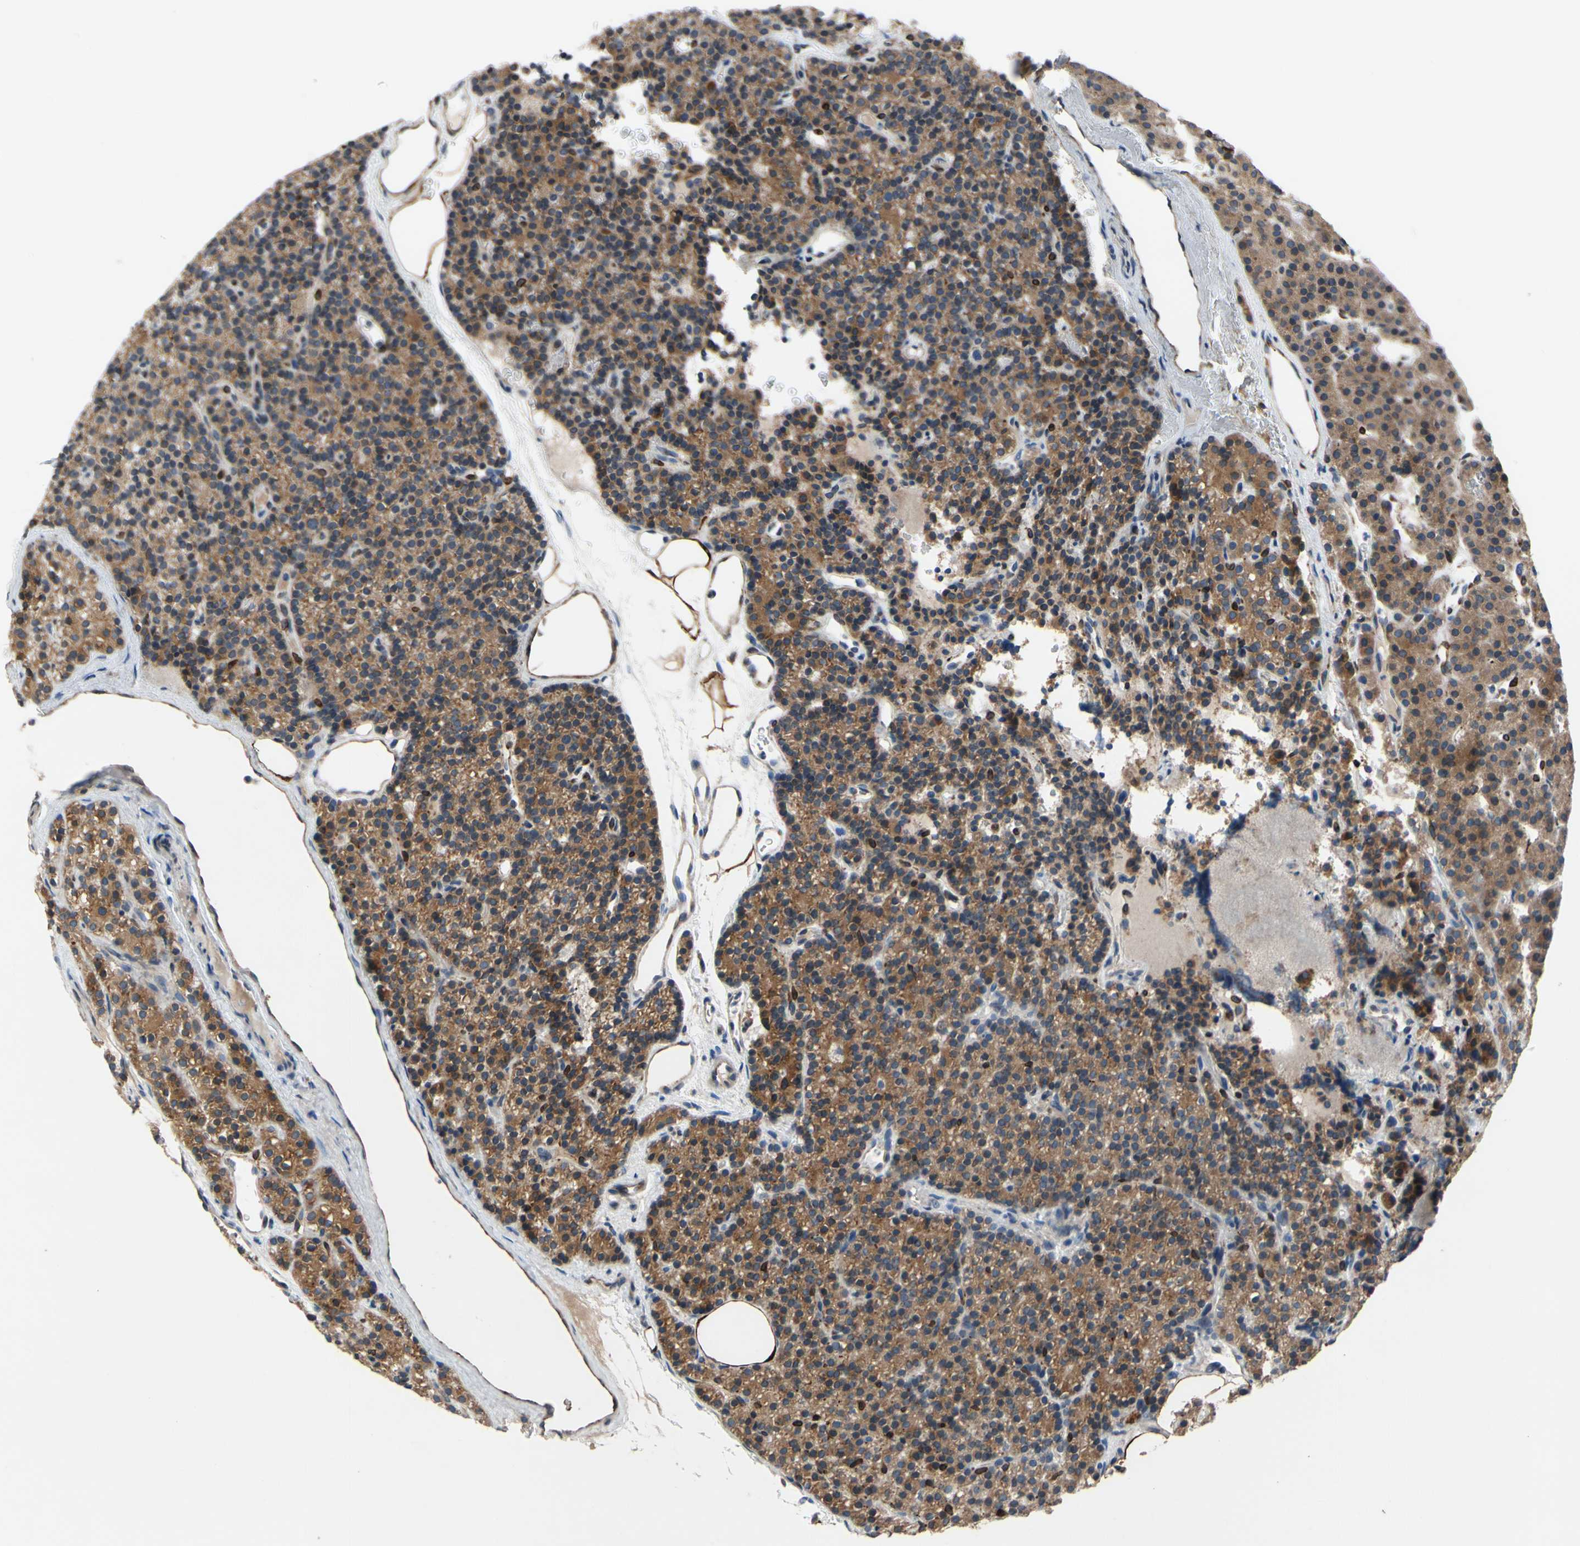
{"staining": {"intensity": "moderate", "quantity": ">75%", "location": "cytoplasmic/membranous"}, "tissue": "parathyroid gland", "cell_type": "Glandular cells", "image_type": "normal", "snomed": [{"axis": "morphology", "description": "Normal tissue, NOS"}, {"axis": "morphology", "description": "Hyperplasia, NOS"}, {"axis": "topography", "description": "Parathyroid gland"}], "caption": "IHC (DAB (3,3'-diaminobenzidine)) staining of benign human parathyroid gland reveals moderate cytoplasmic/membranous protein expression in approximately >75% of glandular cells.", "gene": "PRXL2A", "patient": {"sex": "male", "age": 44}}